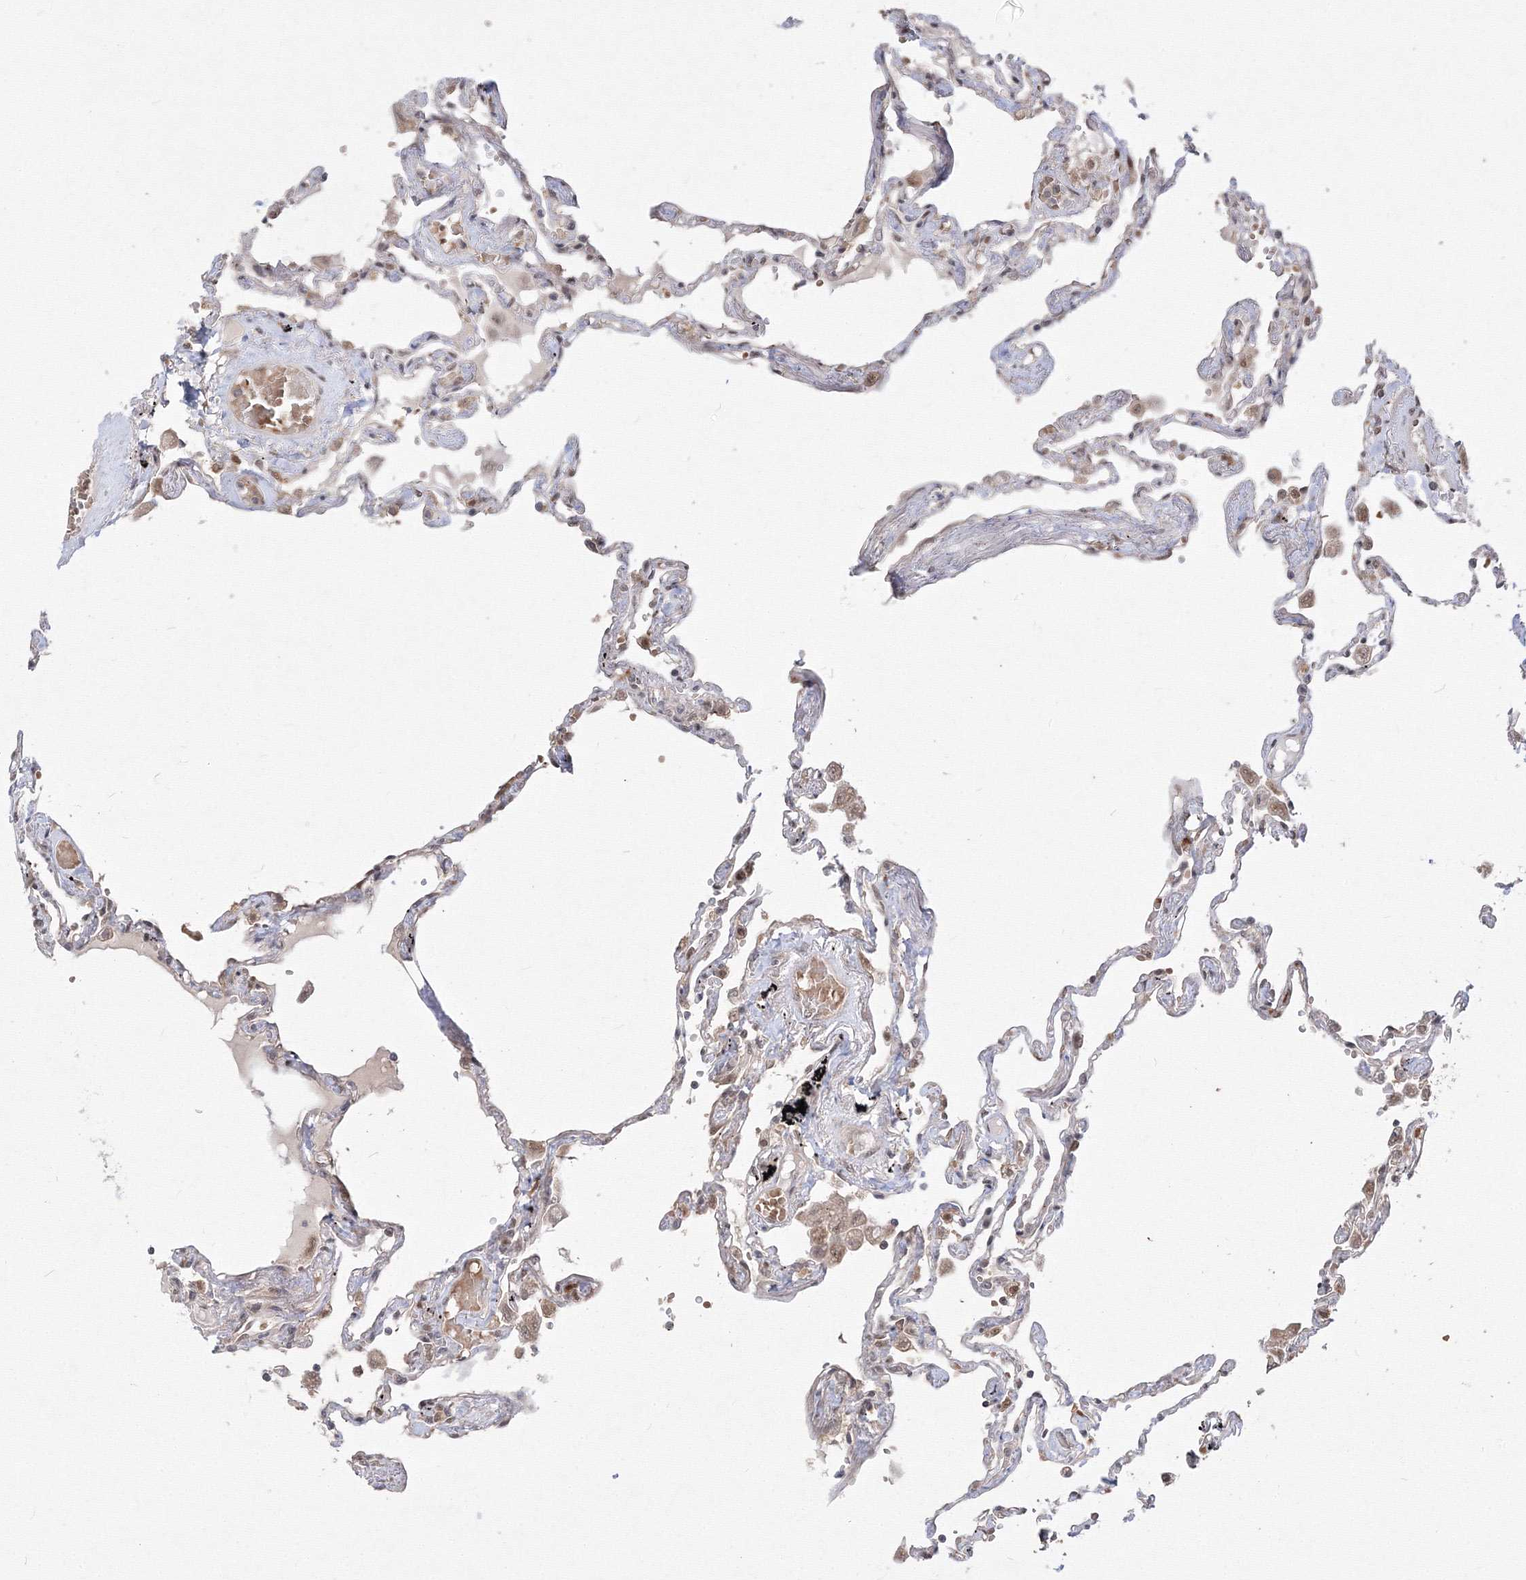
{"staining": {"intensity": "moderate", "quantity": "<25%", "location": "cytoplasmic/membranous"}, "tissue": "lung", "cell_type": "Alveolar cells", "image_type": "normal", "snomed": [{"axis": "morphology", "description": "Normal tissue, NOS"}, {"axis": "topography", "description": "Lung"}], "caption": "Protein staining of normal lung demonstrates moderate cytoplasmic/membranous staining in approximately <25% of alveolar cells.", "gene": "COPS4", "patient": {"sex": "female", "age": 67}}